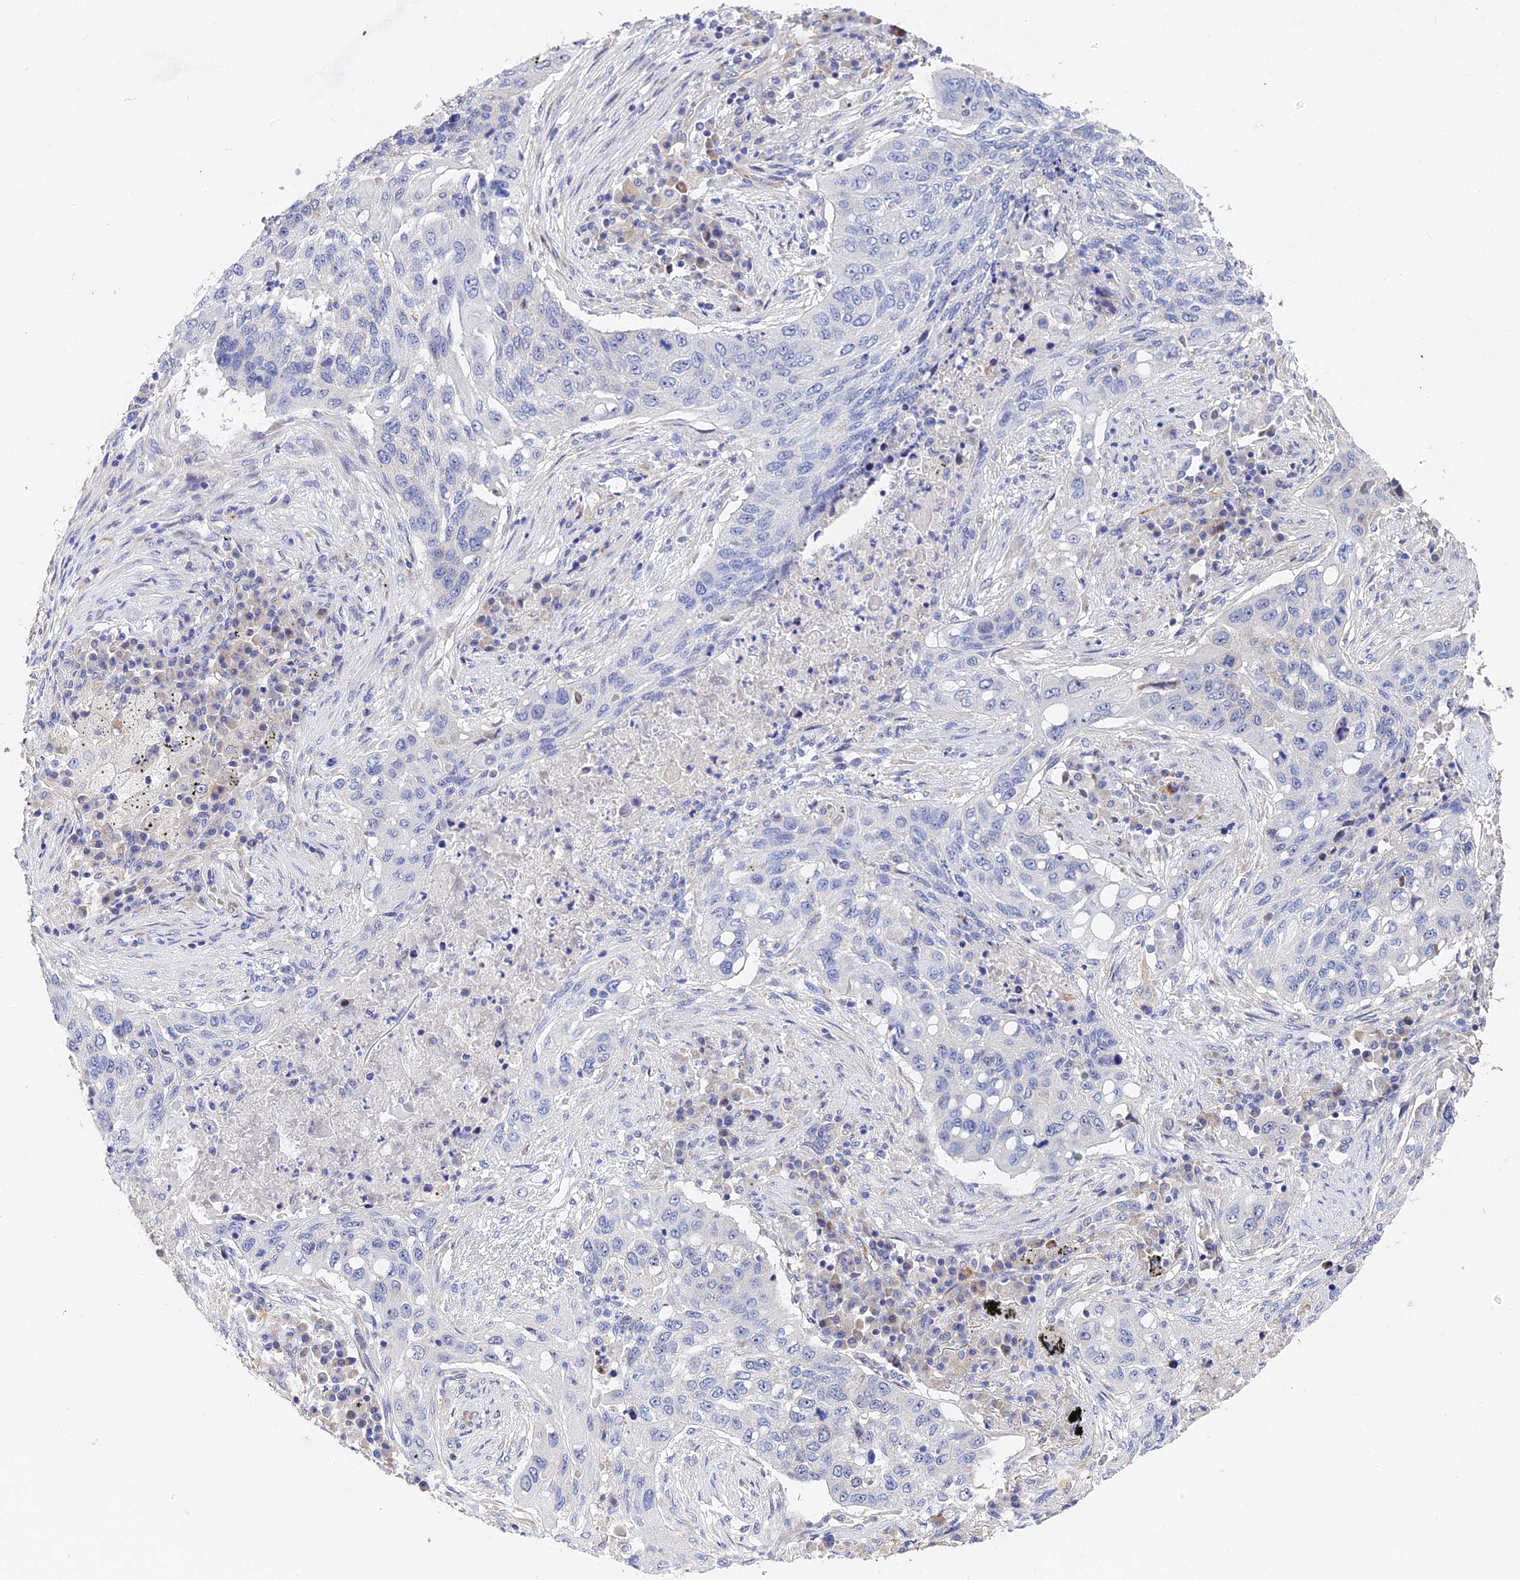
{"staining": {"intensity": "negative", "quantity": "none", "location": "none"}, "tissue": "lung cancer", "cell_type": "Tumor cells", "image_type": "cancer", "snomed": [{"axis": "morphology", "description": "Squamous cell carcinoma, NOS"}, {"axis": "topography", "description": "Lung"}], "caption": "Immunohistochemical staining of human lung cancer (squamous cell carcinoma) shows no significant expression in tumor cells.", "gene": "ENSG00000268674", "patient": {"sex": "female", "age": 63}}